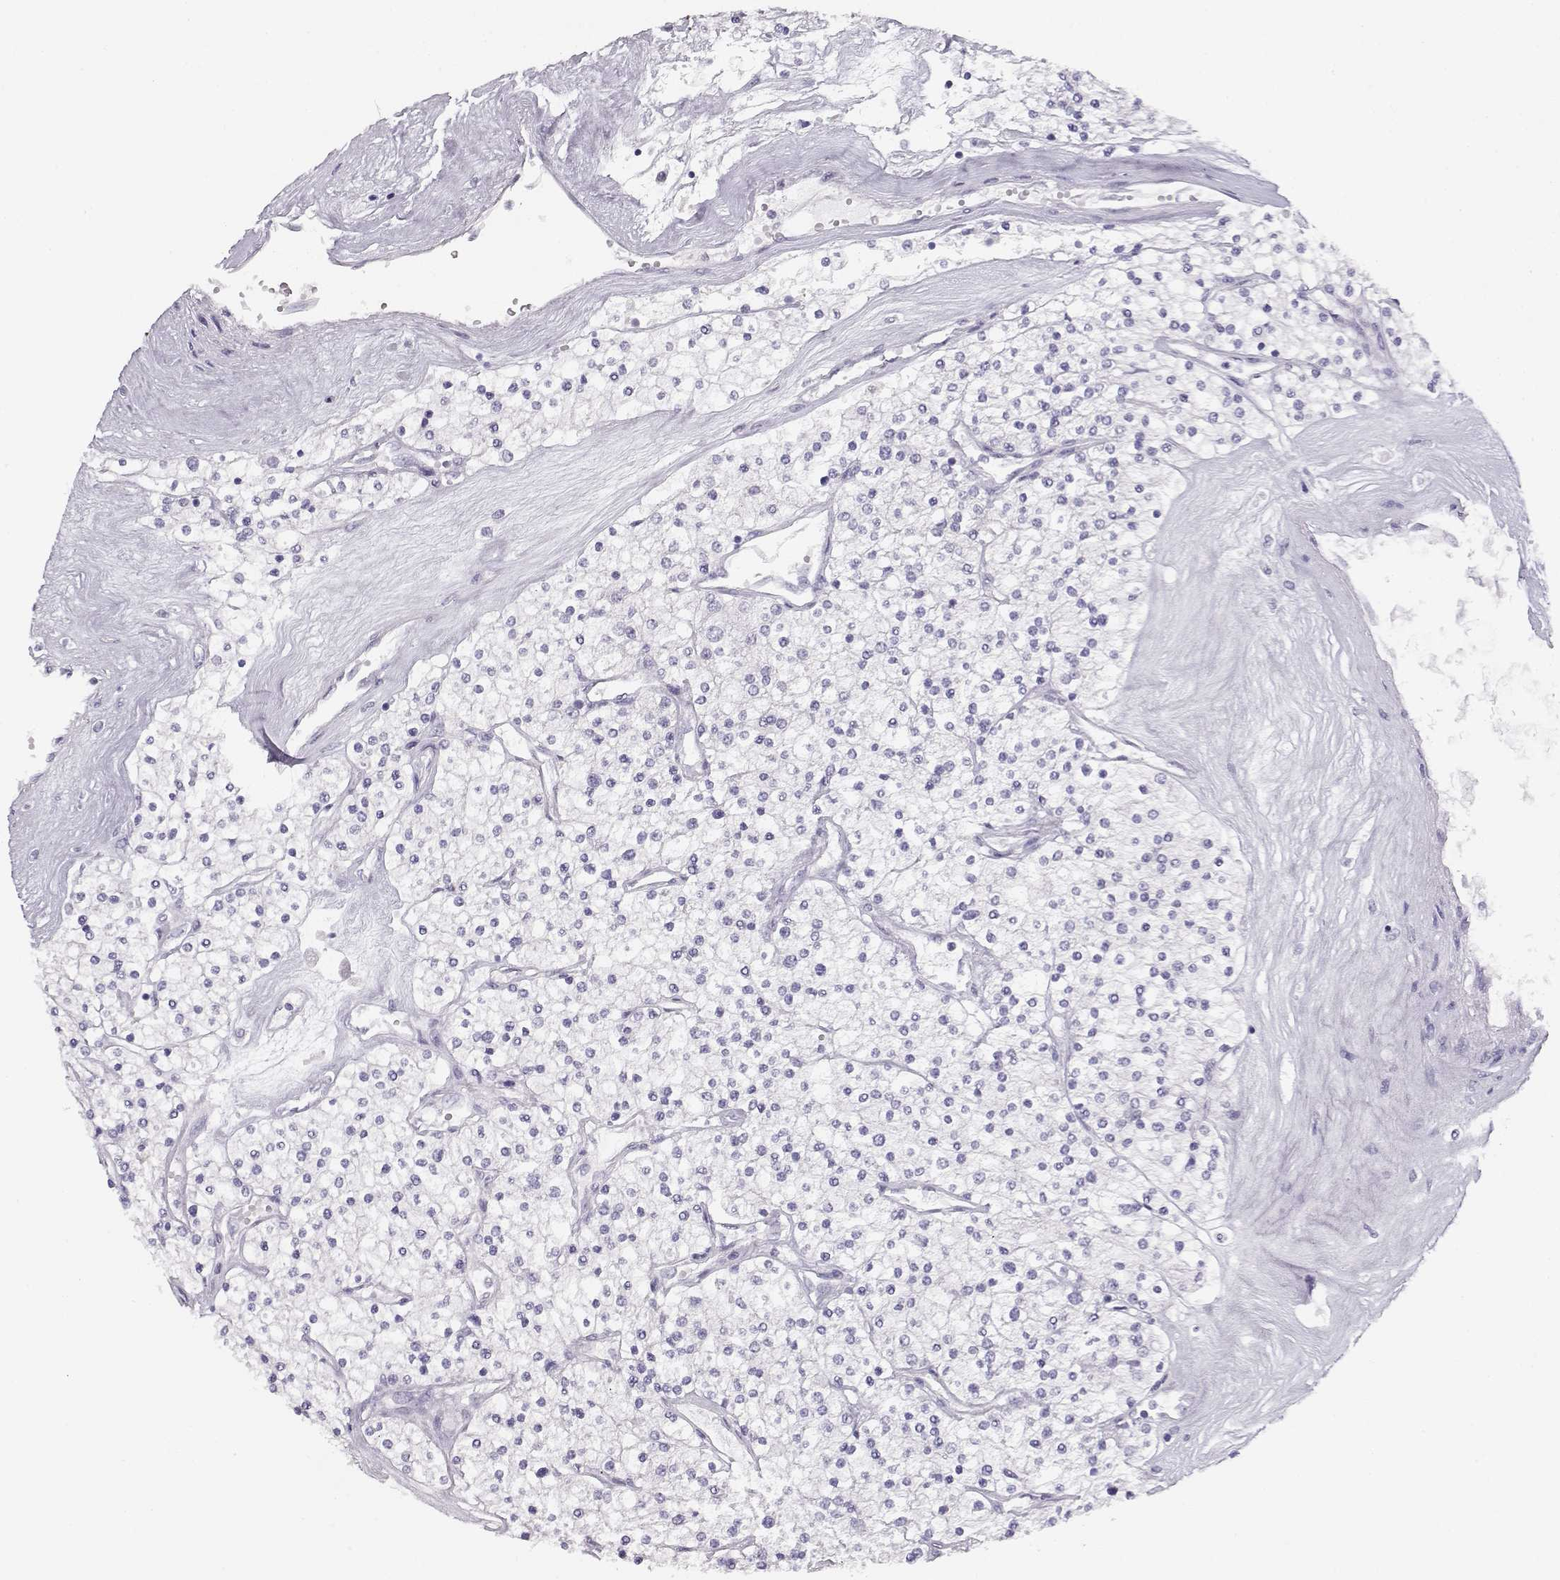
{"staining": {"intensity": "negative", "quantity": "none", "location": "none"}, "tissue": "renal cancer", "cell_type": "Tumor cells", "image_type": "cancer", "snomed": [{"axis": "morphology", "description": "Adenocarcinoma, NOS"}, {"axis": "topography", "description": "Kidney"}], "caption": "Protein analysis of renal adenocarcinoma shows no significant staining in tumor cells. (DAB (3,3'-diaminobenzidine) IHC, high magnification).", "gene": "NUTM1", "patient": {"sex": "male", "age": 80}}